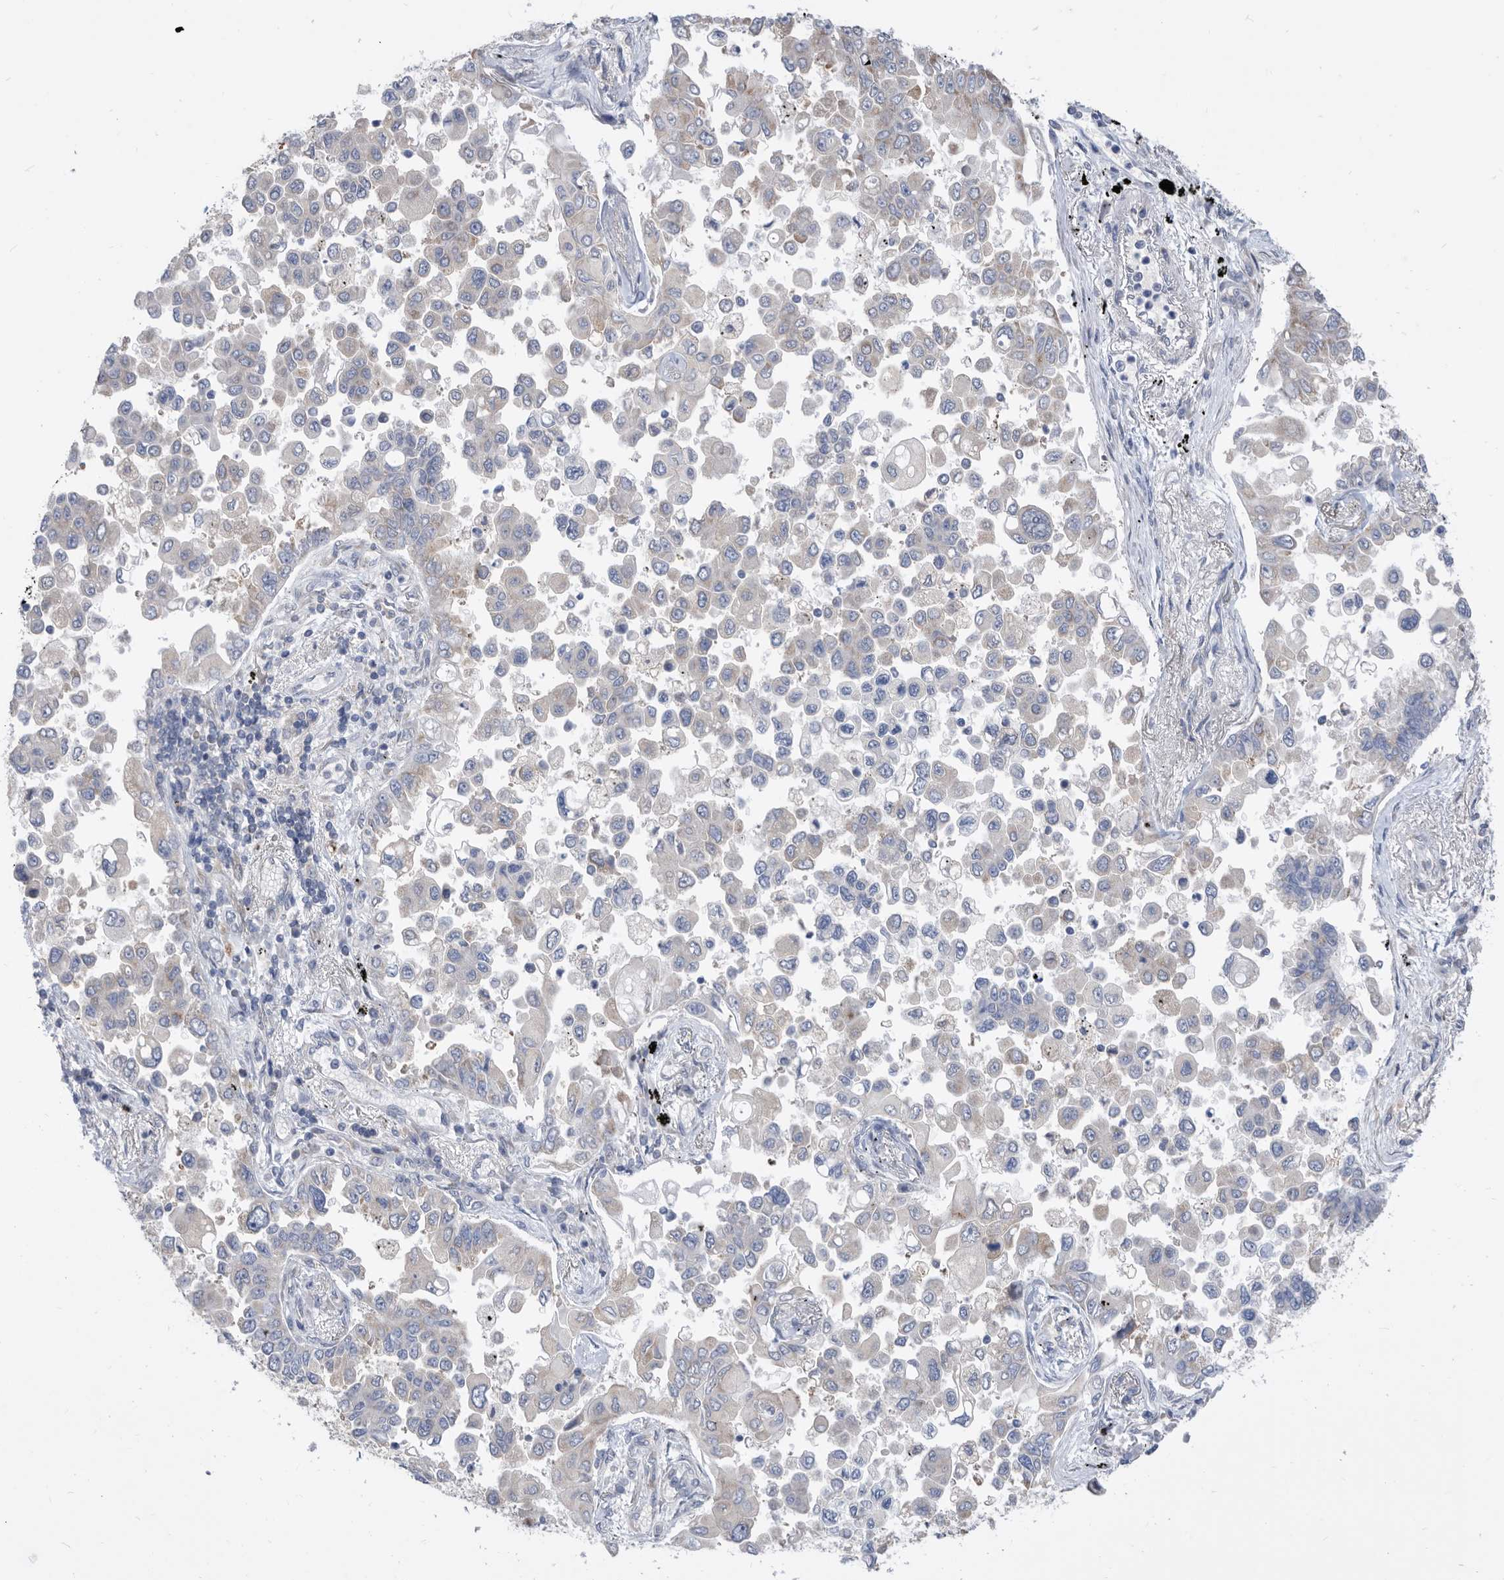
{"staining": {"intensity": "negative", "quantity": "none", "location": "none"}, "tissue": "lung cancer", "cell_type": "Tumor cells", "image_type": "cancer", "snomed": [{"axis": "morphology", "description": "Adenocarcinoma, NOS"}, {"axis": "topography", "description": "Lung"}], "caption": "This image is of lung cancer (adenocarcinoma) stained with immunohistochemistry (IHC) to label a protein in brown with the nuclei are counter-stained blue. There is no staining in tumor cells.", "gene": "CCT4", "patient": {"sex": "female", "age": 67}}